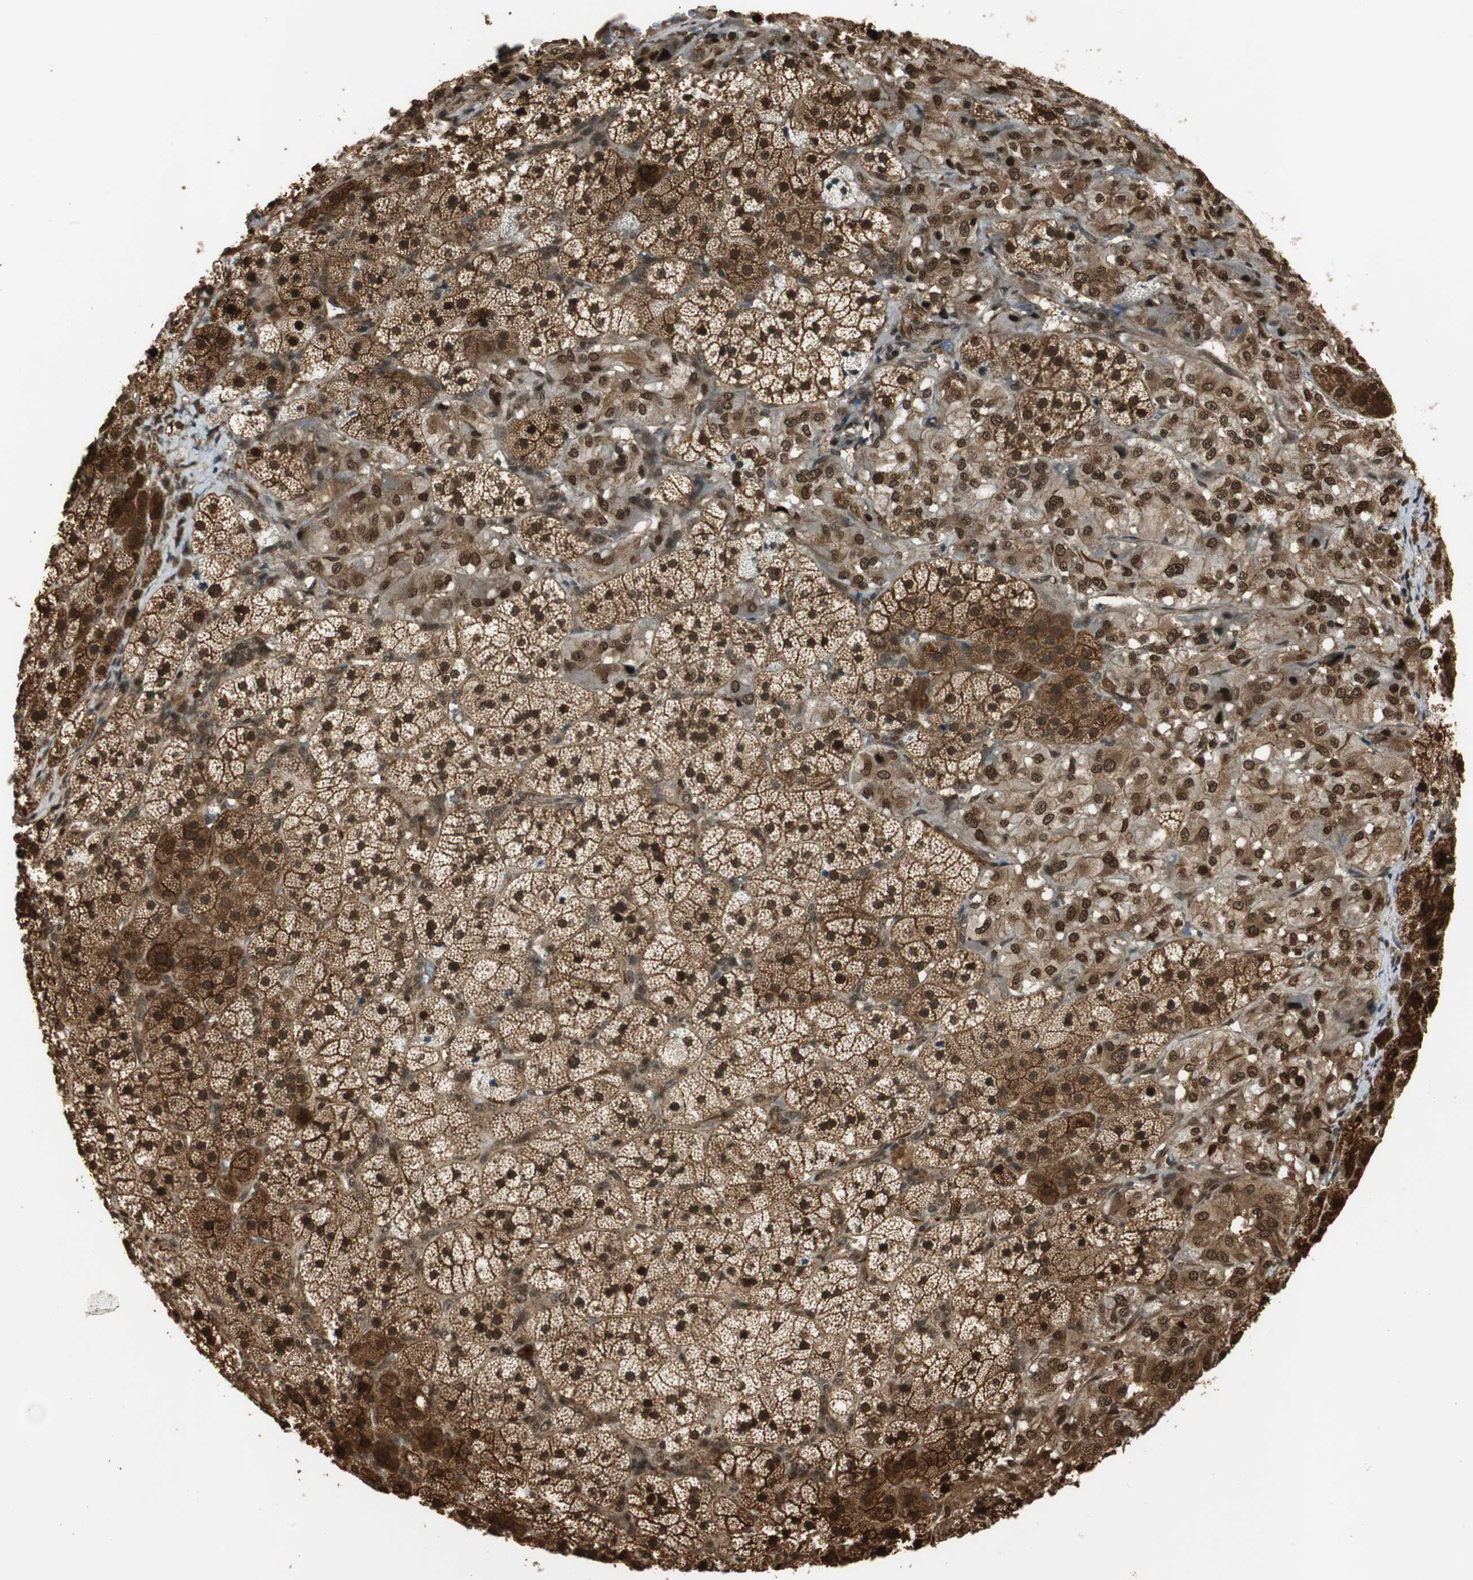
{"staining": {"intensity": "strong", "quantity": ">75%", "location": "cytoplasmic/membranous,nuclear"}, "tissue": "adrenal gland", "cell_type": "Glandular cells", "image_type": "normal", "snomed": [{"axis": "morphology", "description": "Normal tissue, NOS"}, {"axis": "topography", "description": "Adrenal gland"}], "caption": "Adrenal gland stained with a brown dye displays strong cytoplasmic/membranous,nuclear positive positivity in about >75% of glandular cells.", "gene": "RPA3", "patient": {"sex": "female", "age": 44}}